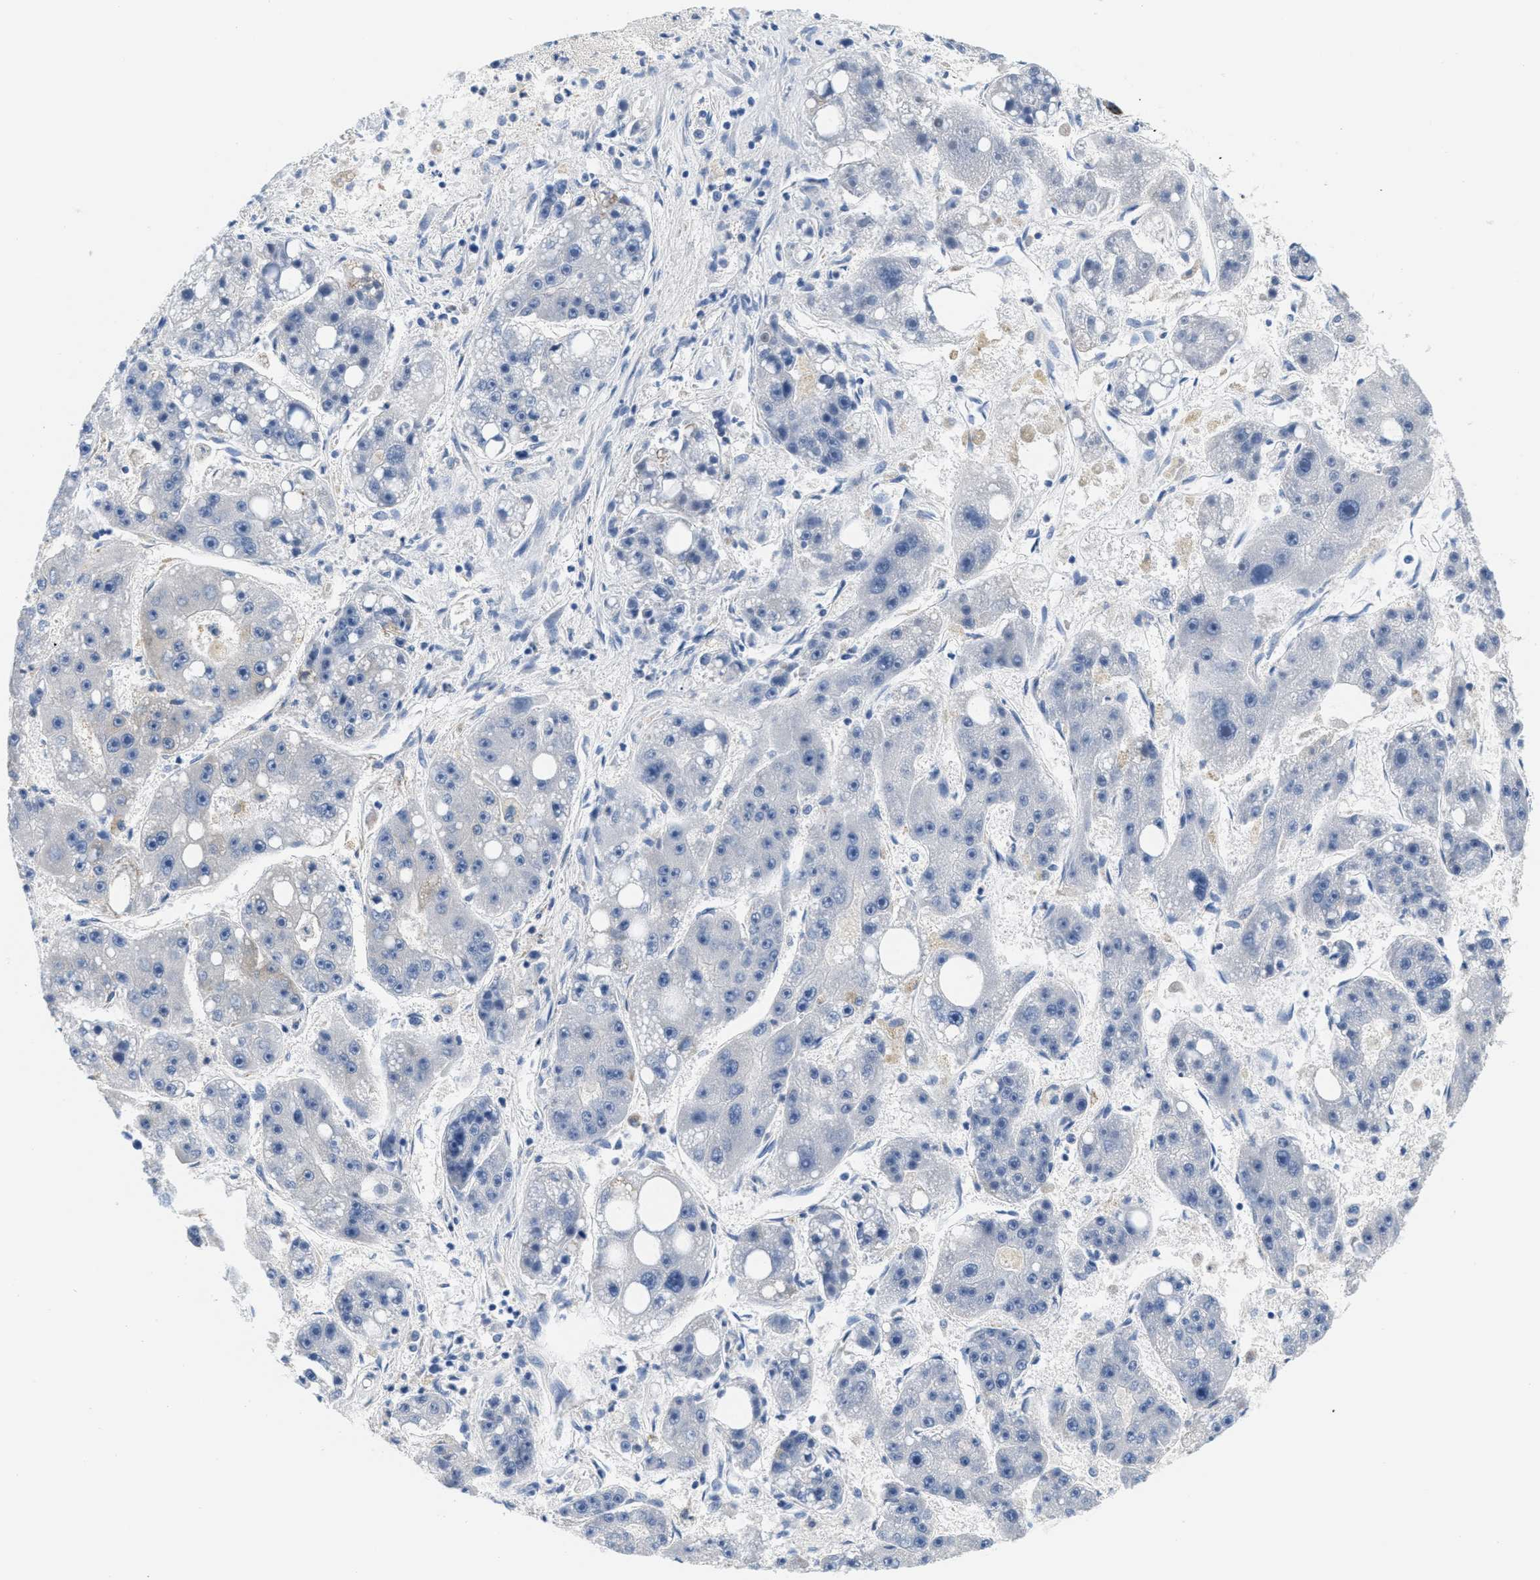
{"staining": {"intensity": "weak", "quantity": "<25%", "location": "cytoplasmic/membranous"}, "tissue": "liver cancer", "cell_type": "Tumor cells", "image_type": "cancer", "snomed": [{"axis": "morphology", "description": "Carcinoma, Hepatocellular, NOS"}, {"axis": "topography", "description": "Liver"}], "caption": "Immunohistochemical staining of liver cancer displays no significant staining in tumor cells. Nuclei are stained in blue.", "gene": "KCNJ5", "patient": {"sex": "female", "age": 61}}